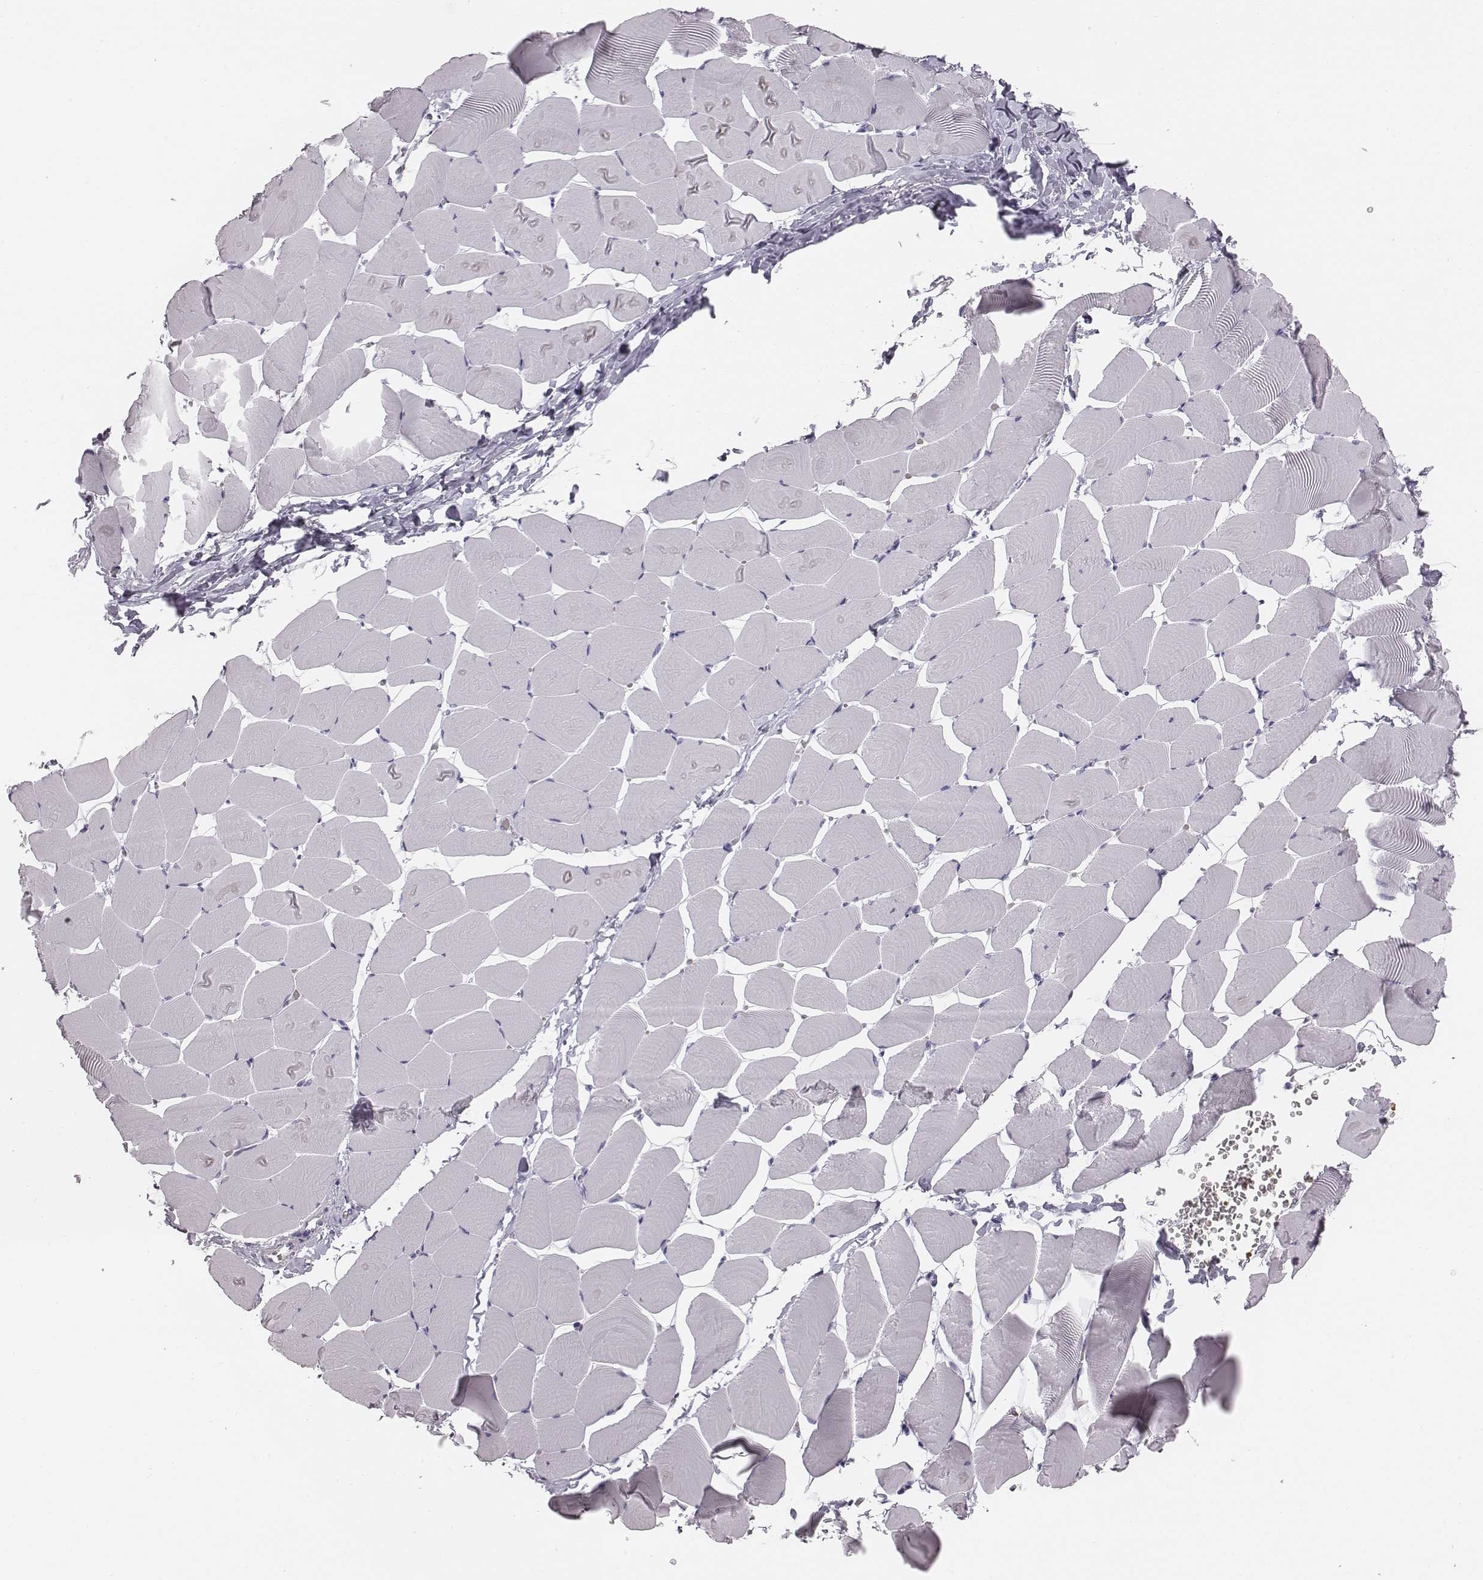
{"staining": {"intensity": "negative", "quantity": "none", "location": "none"}, "tissue": "skeletal muscle", "cell_type": "Myocytes", "image_type": "normal", "snomed": [{"axis": "morphology", "description": "Normal tissue, NOS"}, {"axis": "topography", "description": "Skeletal muscle"}], "caption": "Protein analysis of normal skeletal muscle displays no significant positivity in myocytes. The staining was performed using DAB to visualize the protein expression in brown, while the nuclei were stained in blue with hematoxylin (Magnification: 20x).", "gene": "HBZ", "patient": {"sex": "male", "age": 25}}